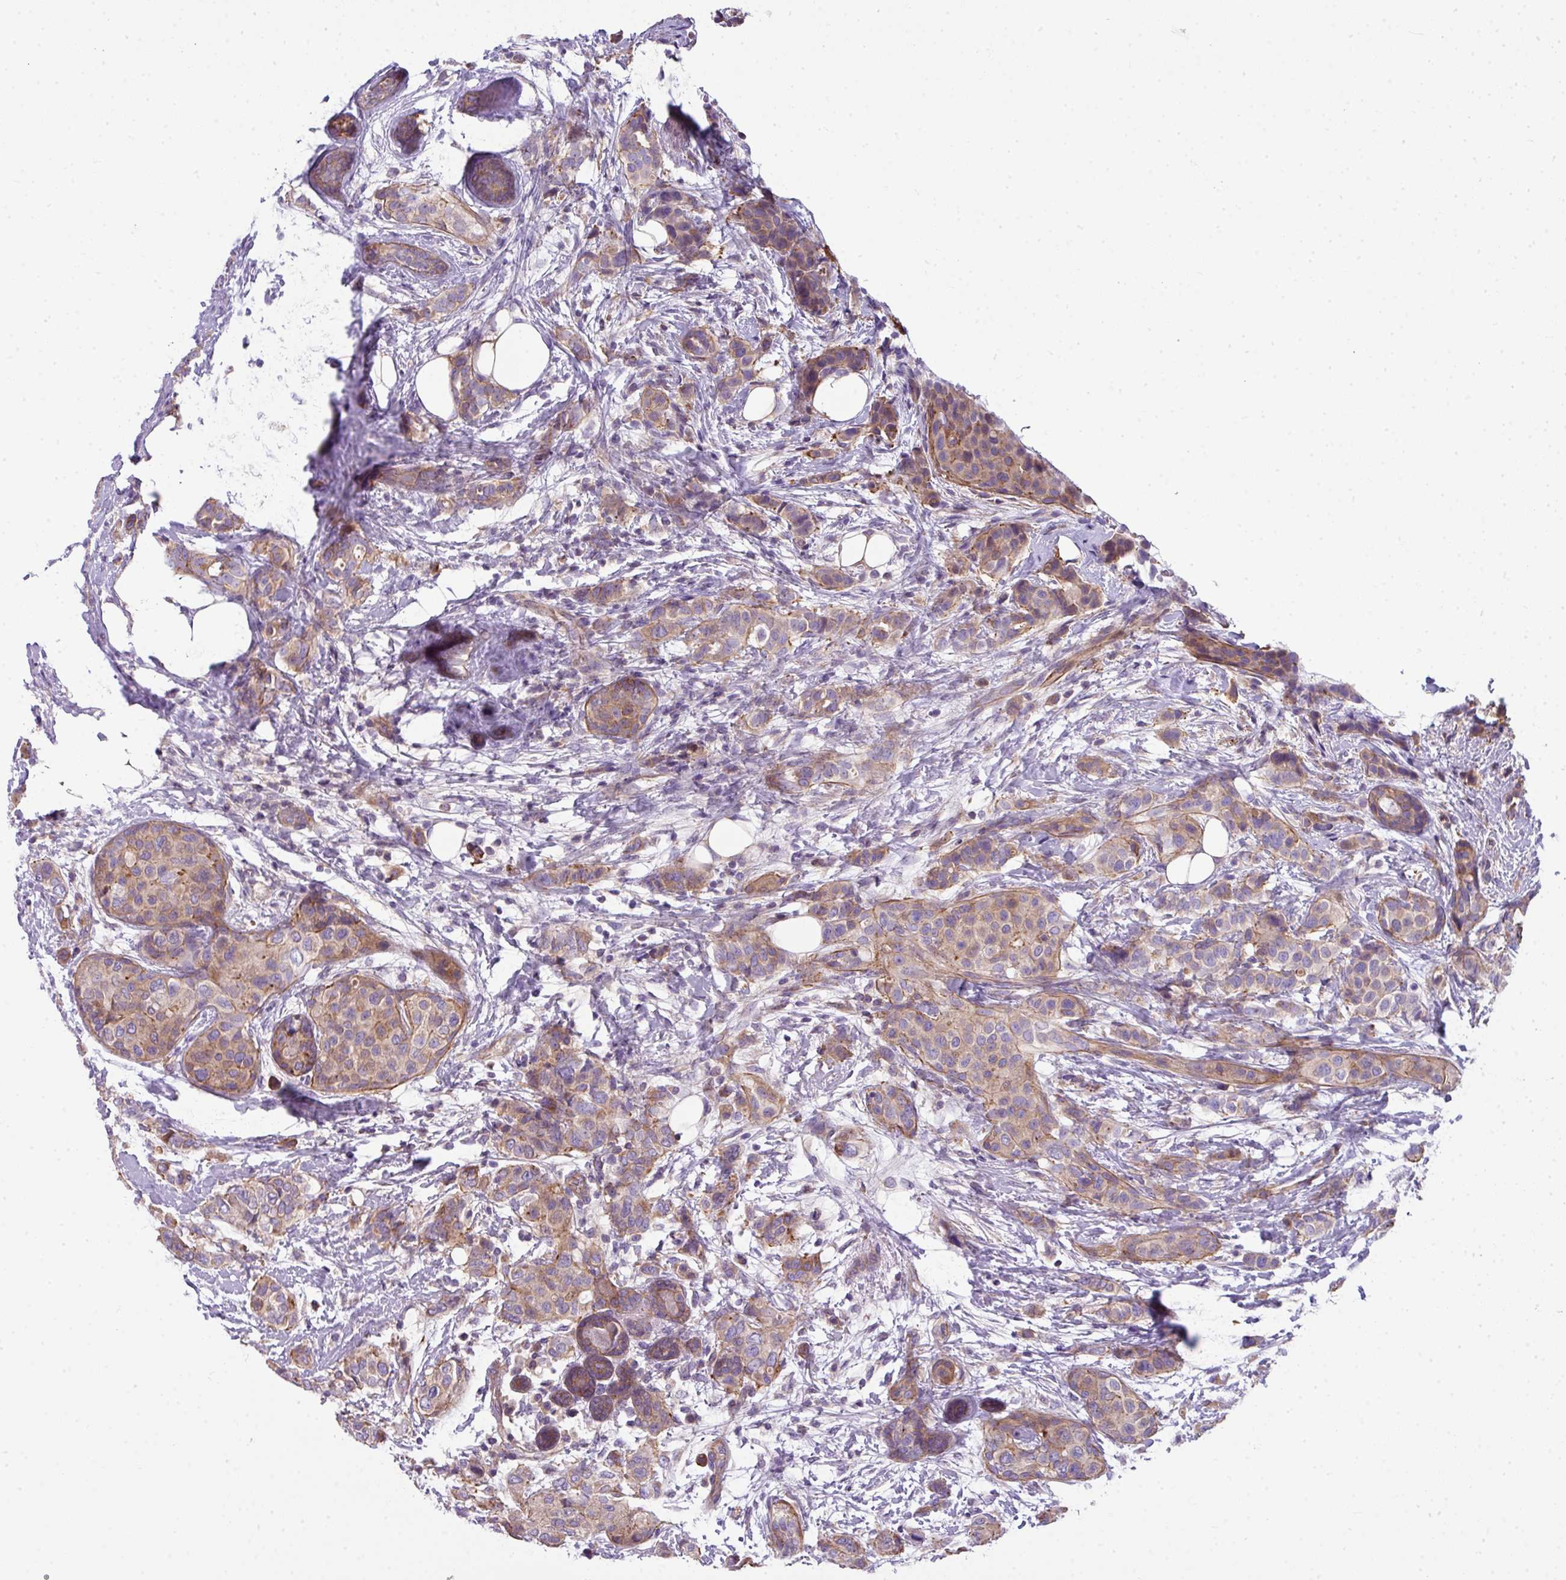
{"staining": {"intensity": "weak", "quantity": ">75%", "location": "cytoplasmic/membranous"}, "tissue": "breast cancer", "cell_type": "Tumor cells", "image_type": "cancer", "snomed": [{"axis": "morphology", "description": "Lobular carcinoma"}, {"axis": "topography", "description": "Breast"}], "caption": "Immunohistochemistry of breast cancer (lobular carcinoma) reveals low levels of weak cytoplasmic/membranous positivity in approximately >75% of tumor cells. The protein of interest is shown in brown color, while the nuclei are stained blue.", "gene": "PALS2", "patient": {"sex": "female", "age": 51}}